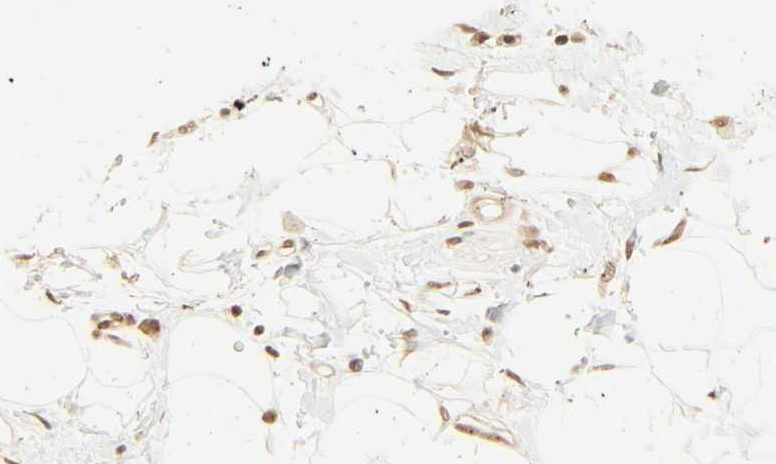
{"staining": {"intensity": "moderate", "quantity": ">75%", "location": "nuclear"}, "tissue": "adipose tissue", "cell_type": "Adipocytes", "image_type": "normal", "snomed": [{"axis": "morphology", "description": "Normal tissue, NOS"}, {"axis": "morphology", "description": "Urothelial carcinoma, High grade"}, {"axis": "topography", "description": "Vascular tissue"}, {"axis": "topography", "description": "Urinary bladder"}], "caption": "Protein staining shows moderate nuclear staining in about >75% of adipocytes in benign adipose tissue. The protein of interest is shown in brown color, while the nuclei are stained blue.", "gene": "UBC", "patient": {"sex": "female", "age": 56}}